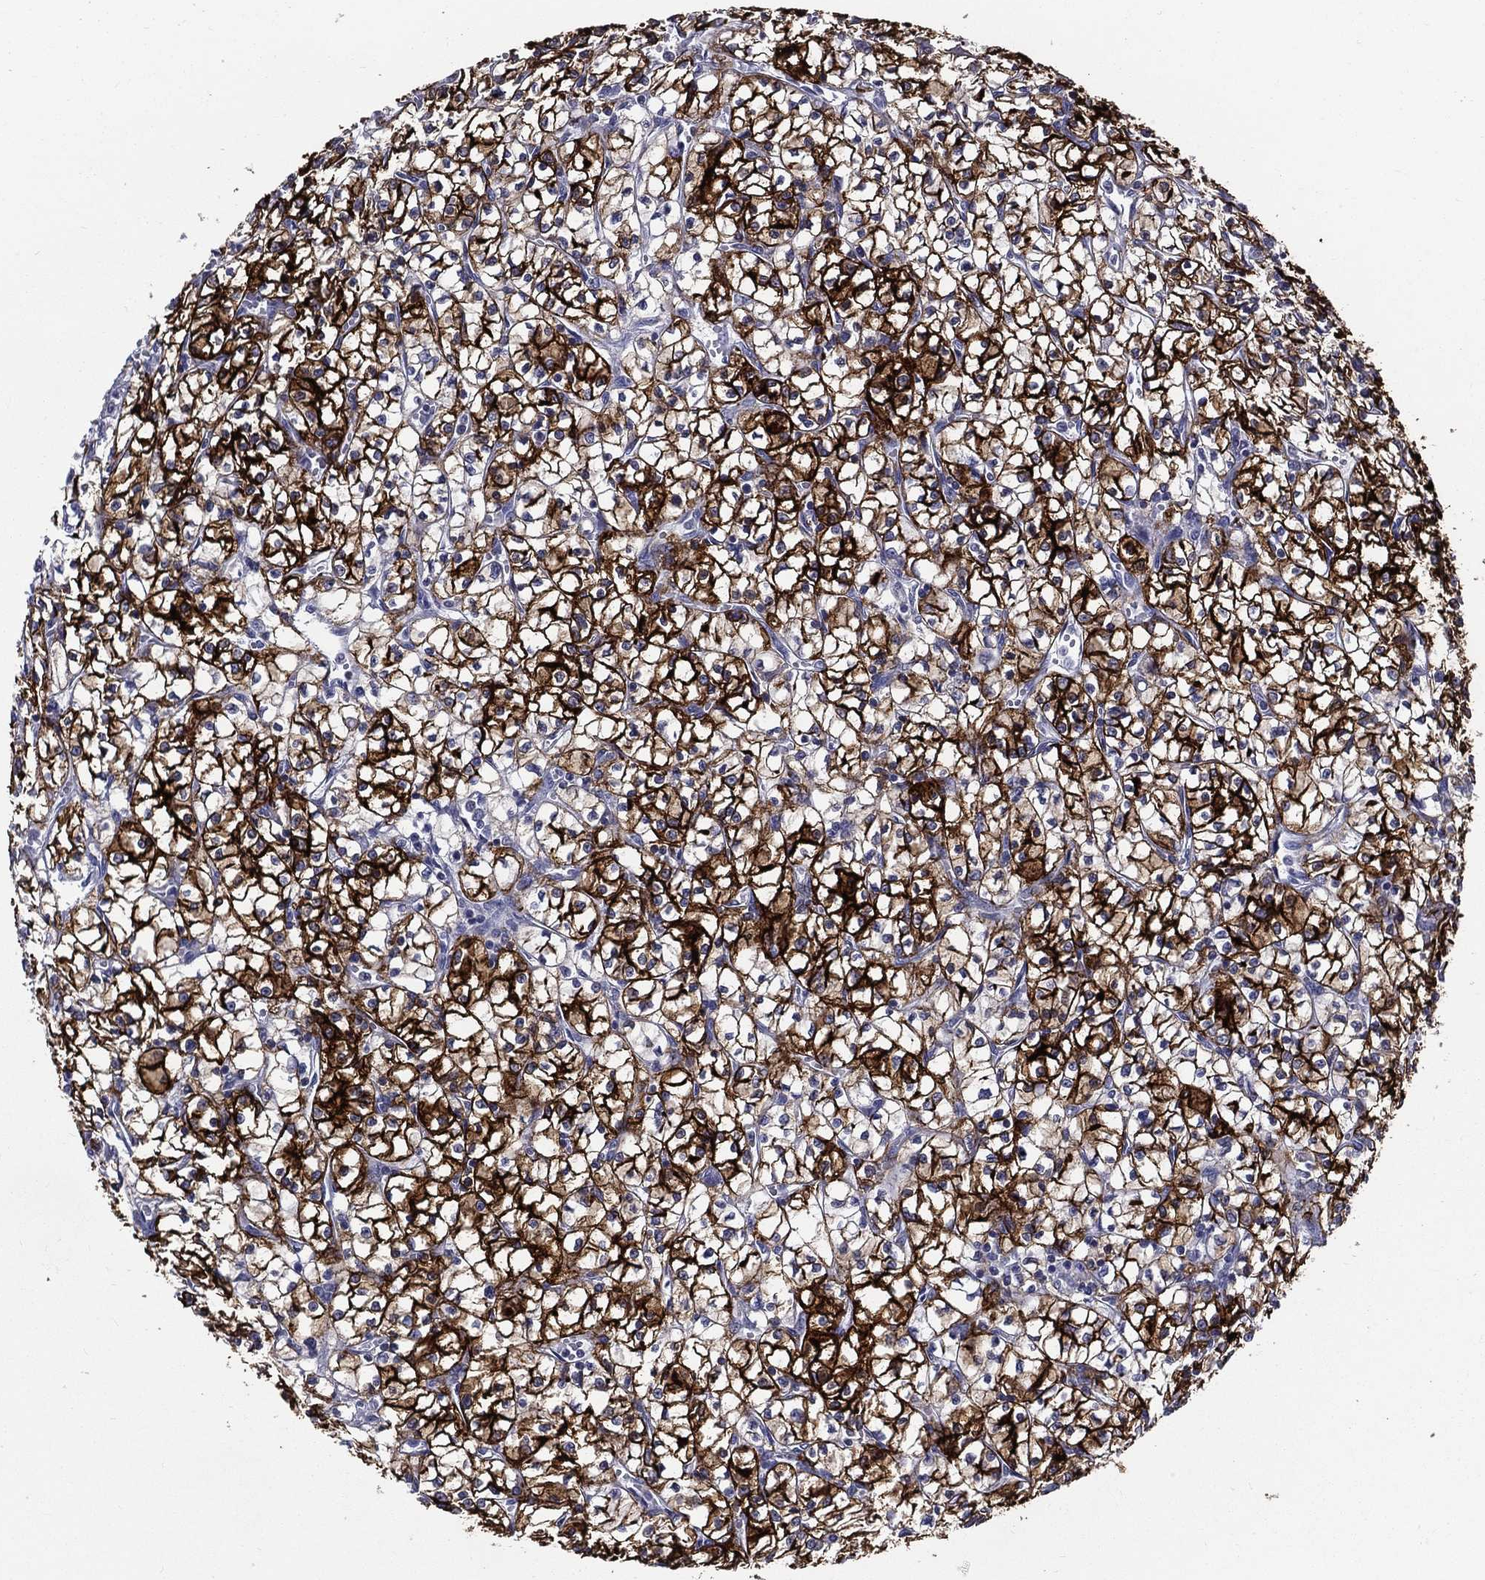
{"staining": {"intensity": "strong", "quantity": "25%-75%", "location": "cytoplasmic/membranous"}, "tissue": "renal cancer", "cell_type": "Tumor cells", "image_type": "cancer", "snomed": [{"axis": "morphology", "description": "Adenocarcinoma, NOS"}, {"axis": "topography", "description": "Kidney"}], "caption": "Immunohistochemistry (IHC) of human renal adenocarcinoma displays high levels of strong cytoplasmic/membranous staining in about 25%-75% of tumor cells. The staining is performed using DAB (3,3'-diaminobenzidine) brown chromogen to label protein expression. The nuclei are counter-stained blue using hematoxylin.", "gene": "ACE2", "patient": {"sex": "female", "age": 64}}